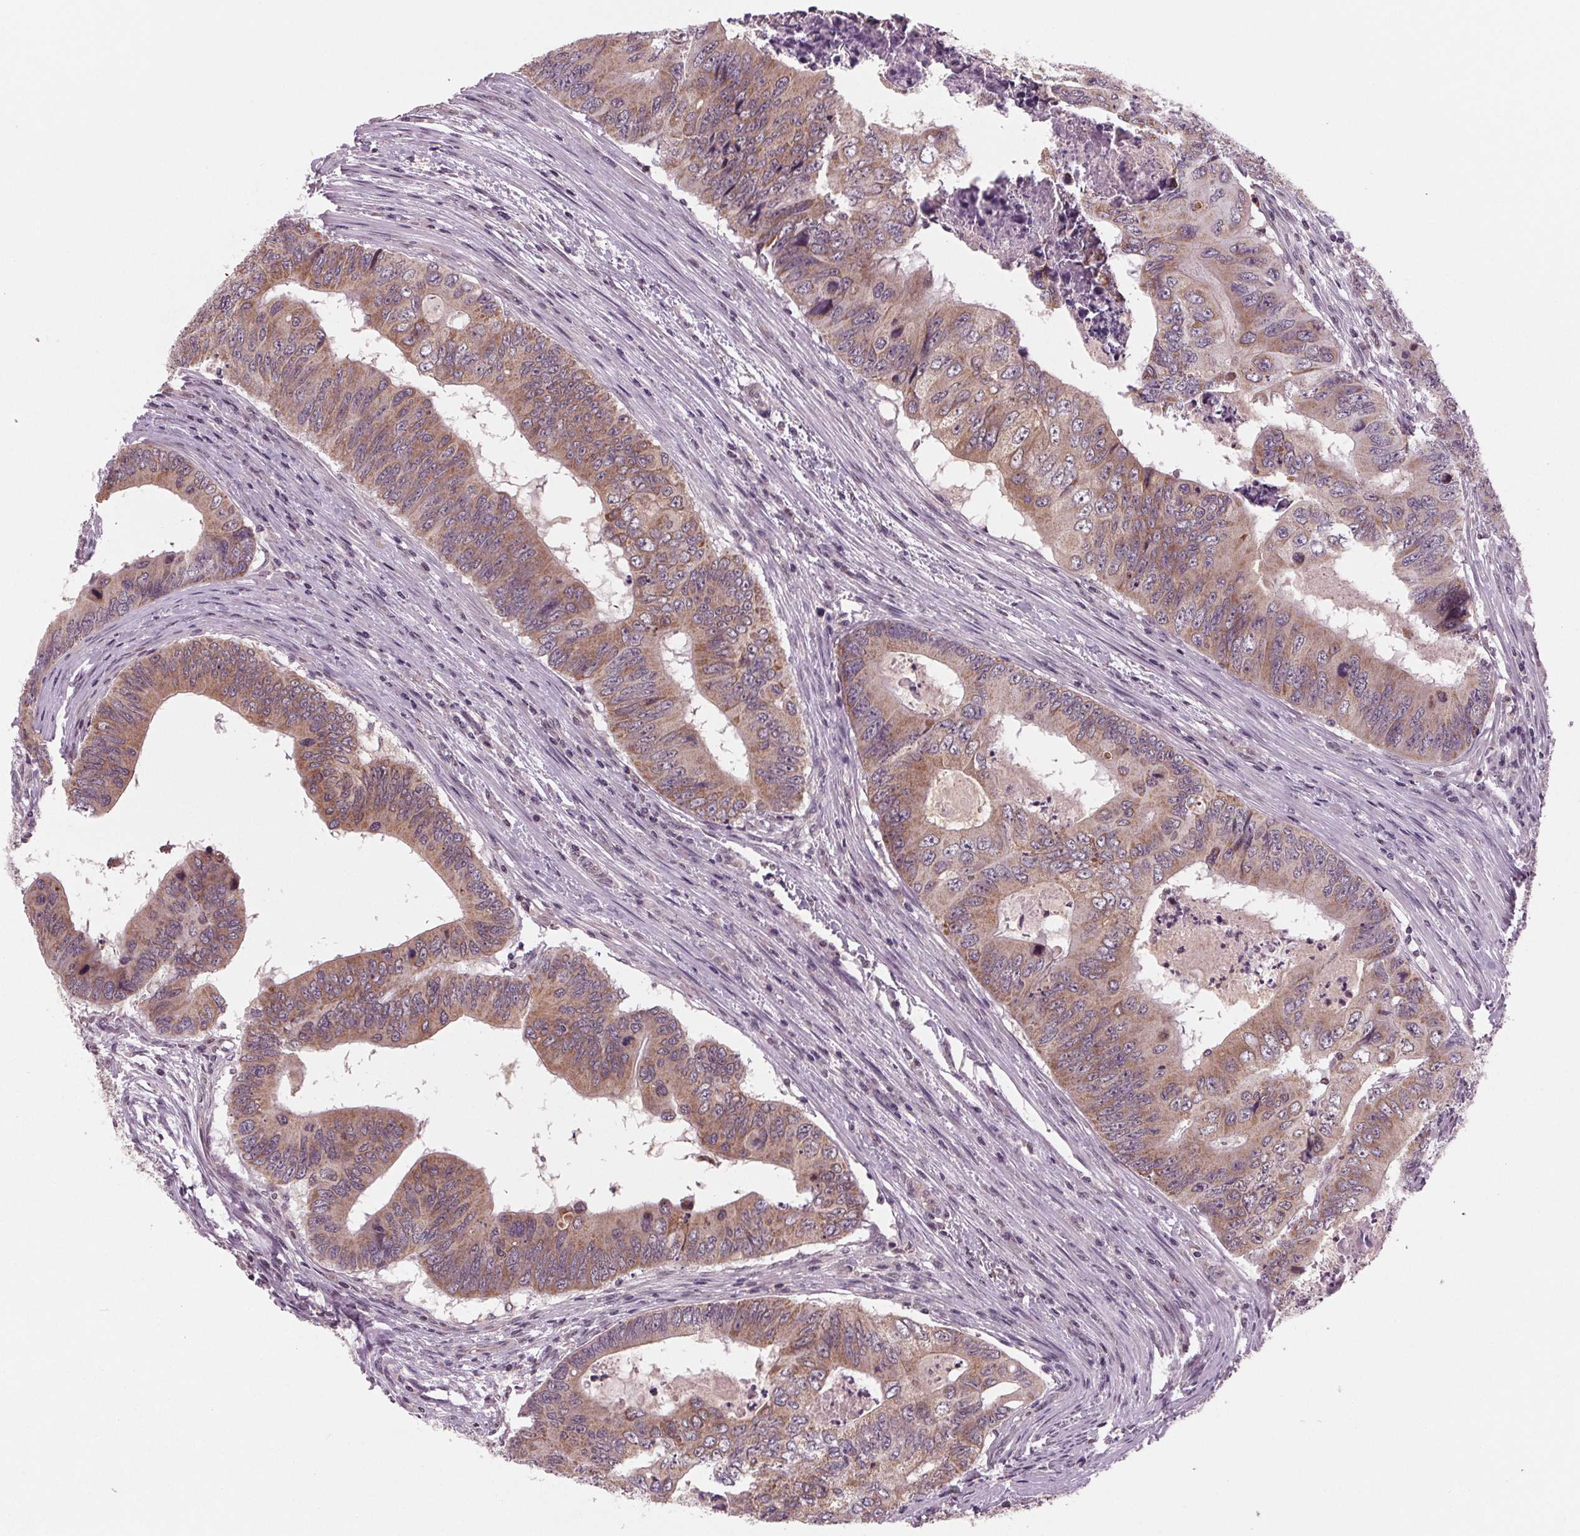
{"staining": {"intensity": "moderate", "quantity": ">75%", "location": "cytoplasmic/membranous"}, "tissue": "colorectal cancer", "cell_type": "Tumor cells", "image_type": "cancer", "snomed": [{"axis": "morphology", "description": "Adenocarcinoma, NOS"}, {"axis": "topography", "description": "Colon"}], "caption": "Adenocarcinoma (colorectal) was stained to show a protein in brown. There is medium levels of moderate cytoplasmic/membranous positivity in about >75% of tumor cells.", "gene": "STAT3", "patient": {"sex": "male", "age": 53}}